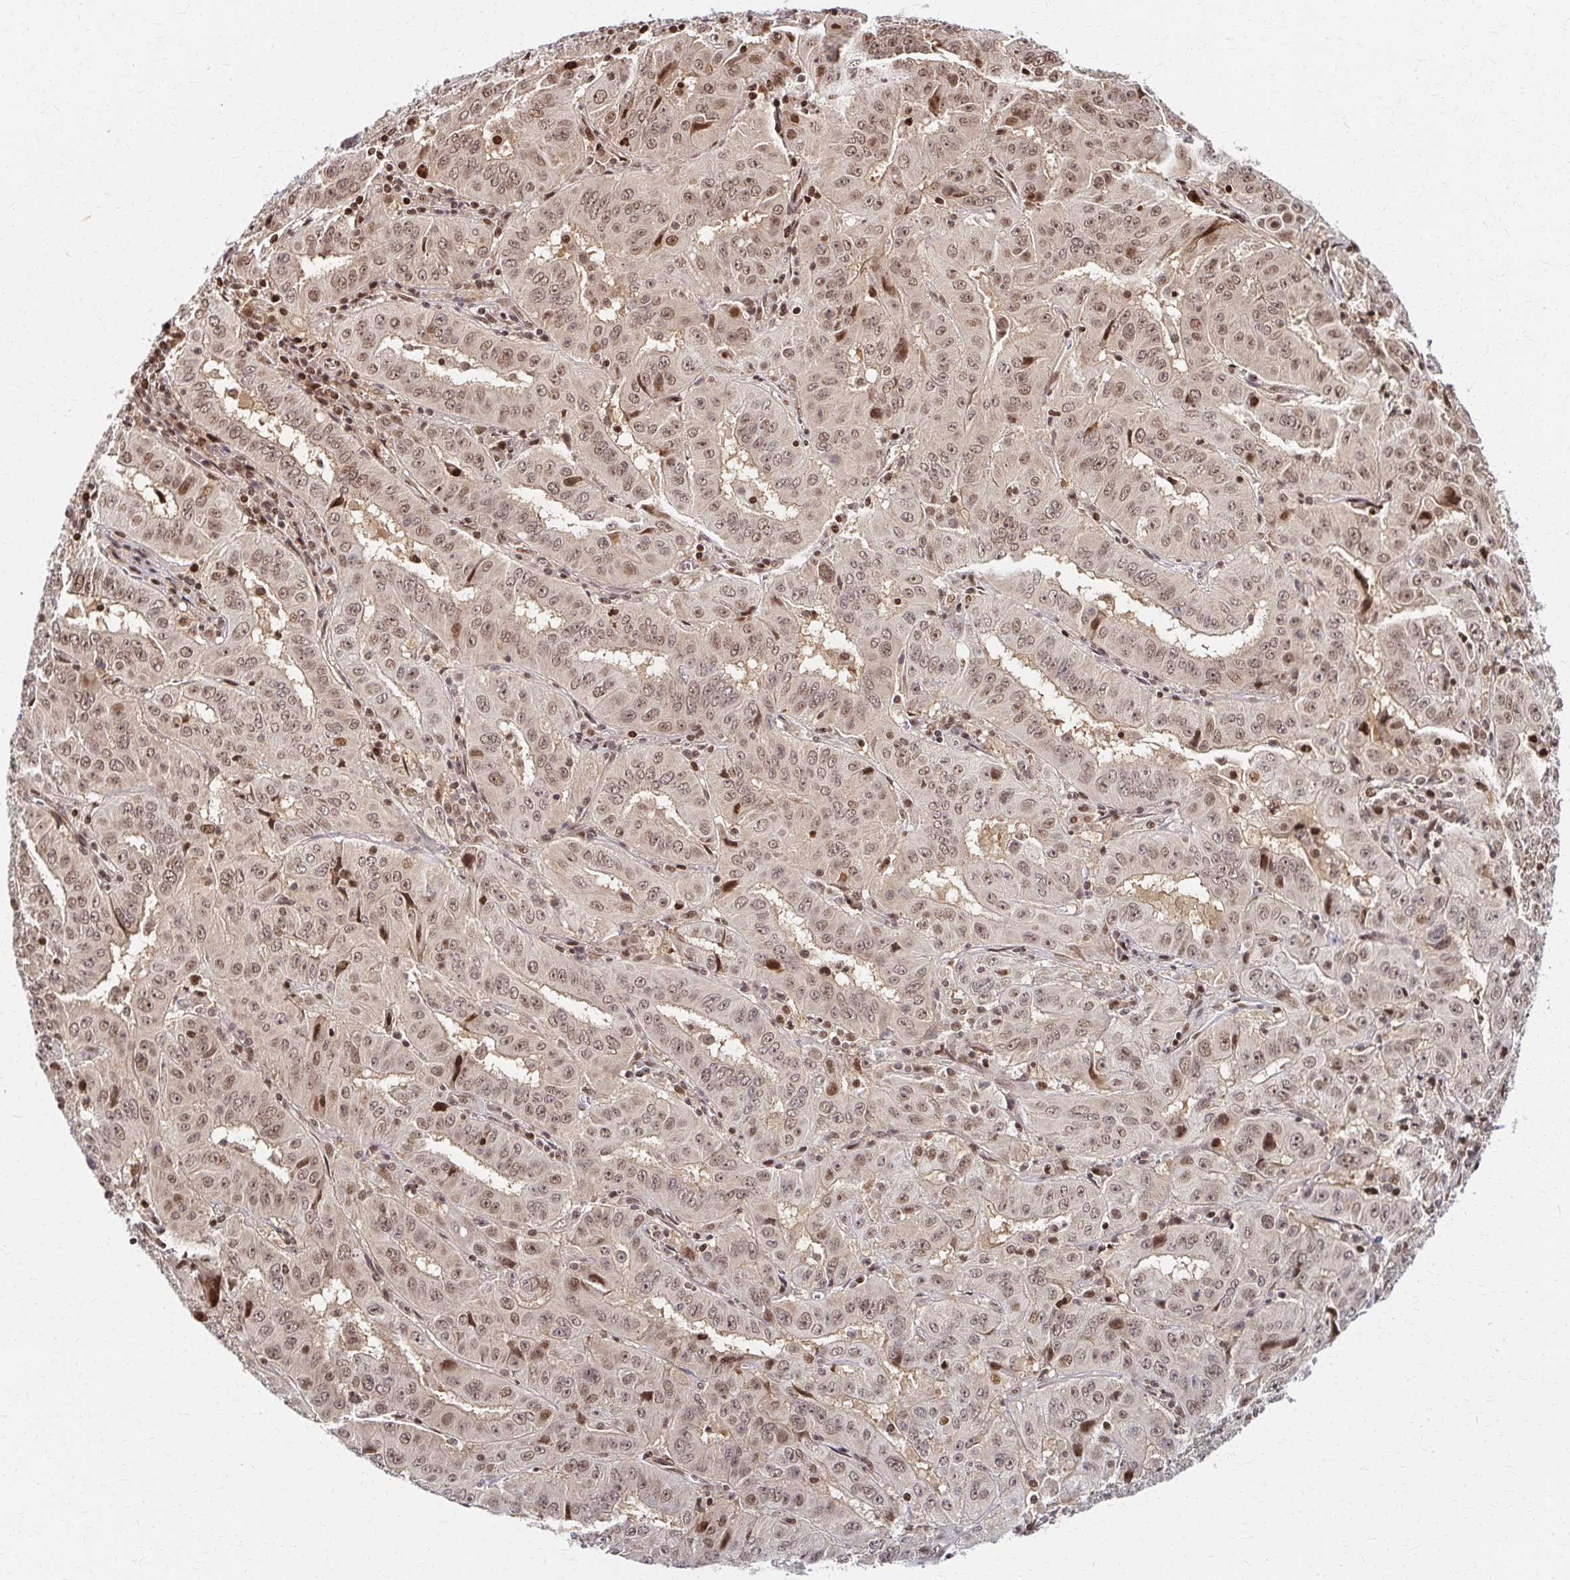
{"staining": {"intensity": "weak", "quantity": ">75%", "location": "nuclear"}, "tissue": "pancreatic cancer", "cell_type": "Tumor cells", "image_type": "cancer", "snomed": [{"axis": "morphology", "description": "Adenocarcinoma, NOS"}, {"axis": "topography", "description": "Pancreas"}], "caption": "Immunohistochemical staining of pancreatic cancer demonstrates weak nuclear protein positivity in approximately >75% of tumor cells. The staining was performed using DAB, with brown indicating positive protein expression. Nuclei are stained blue with hematoxylin.", "gene": "PSMD7", "patient": {"sex": "male", "age": 63}}